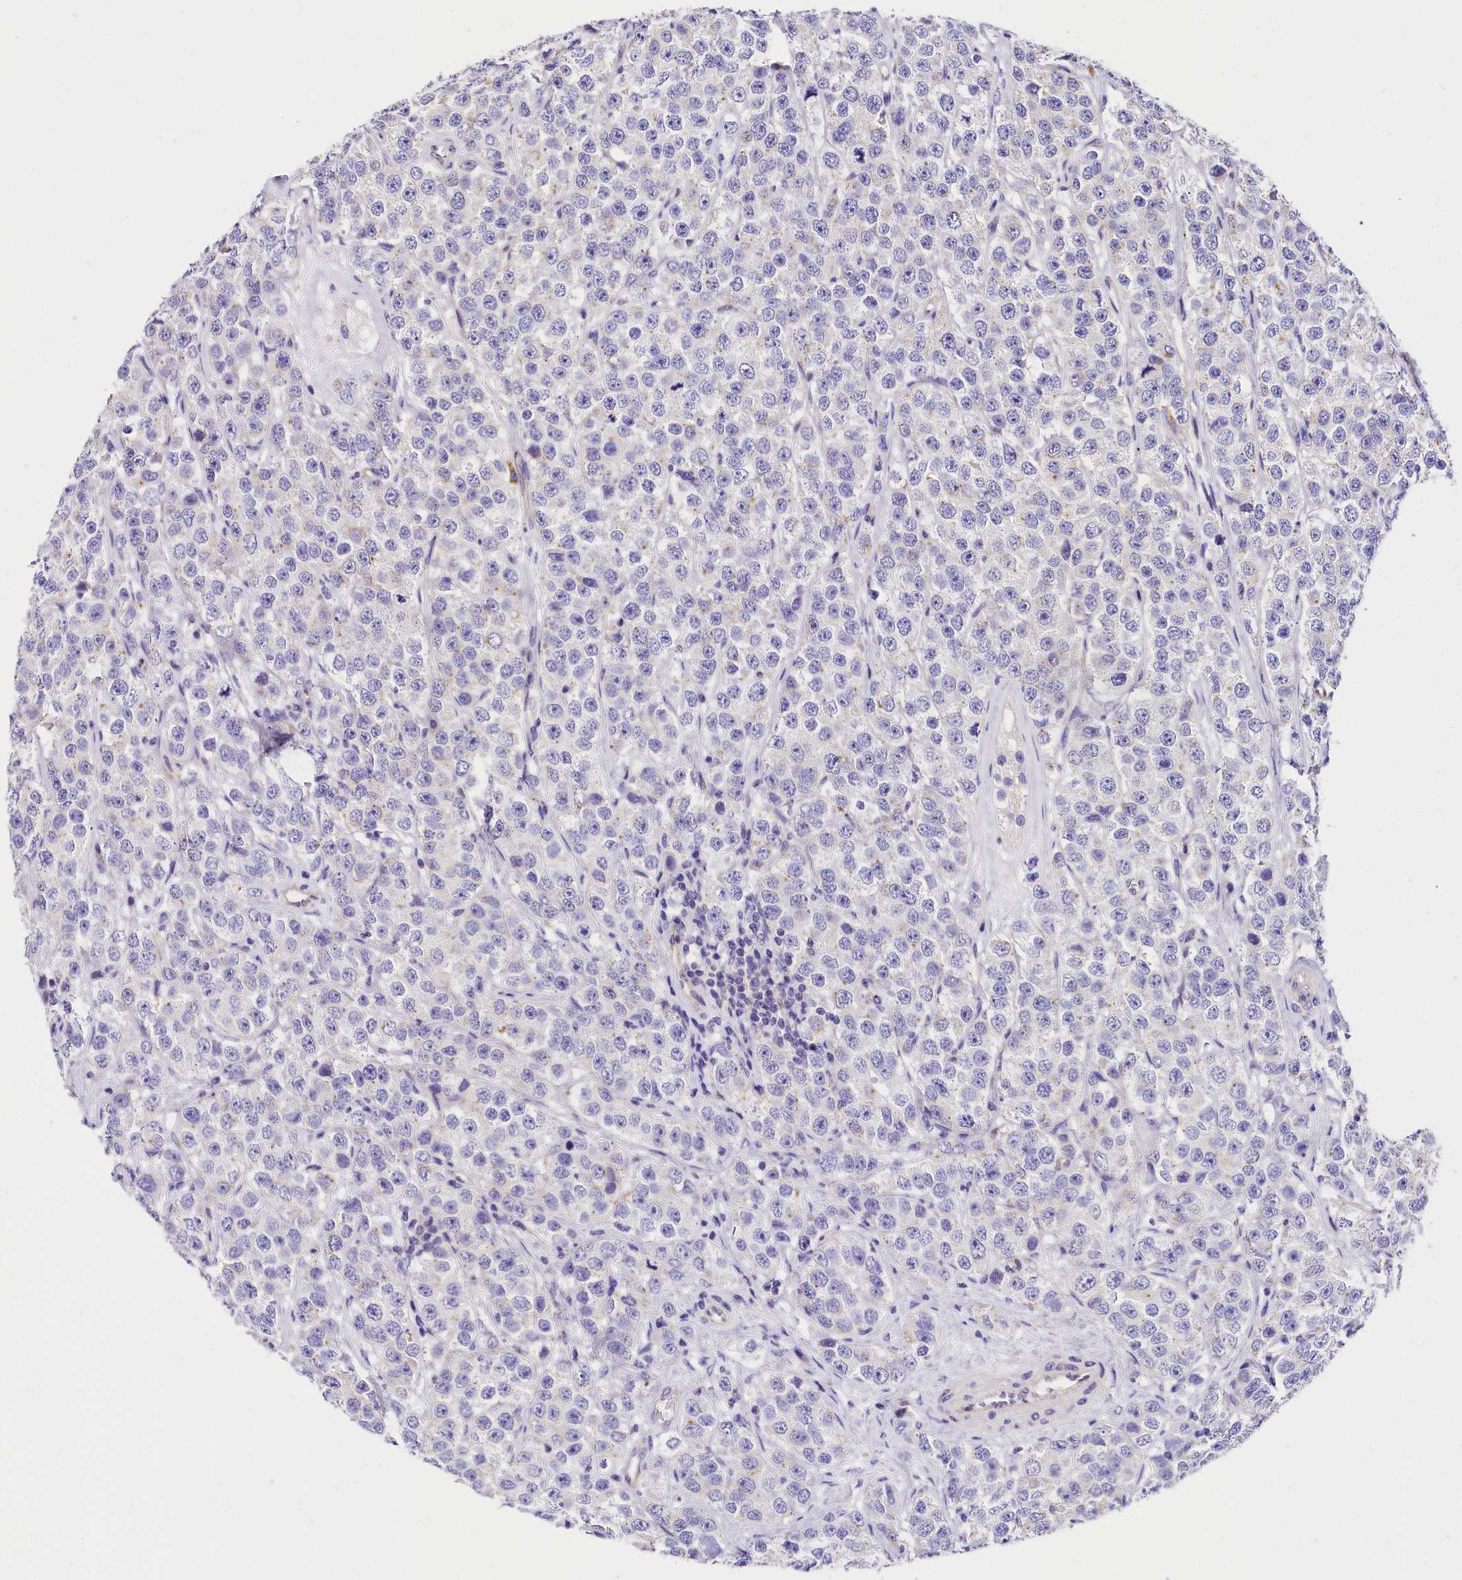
{"staining": {"intensity": "negative", "quantity": "none", "location": "none"}, "tissue": "testis cancer", "cell_type": "Tumor cells", "image_type": "cancer", "snomed": [{"axis": "morphology", "description": "Seminoma, NOS"}, {"axis": "topography", "description": "Testis"}], "caption": "The immunohistochemistry (IHC) image has no significant positivity in tumor cells of testis cancer (seminoma) tissue.", "gene": "ACAA2", "patient": {"sex": "male", "age": 28}}